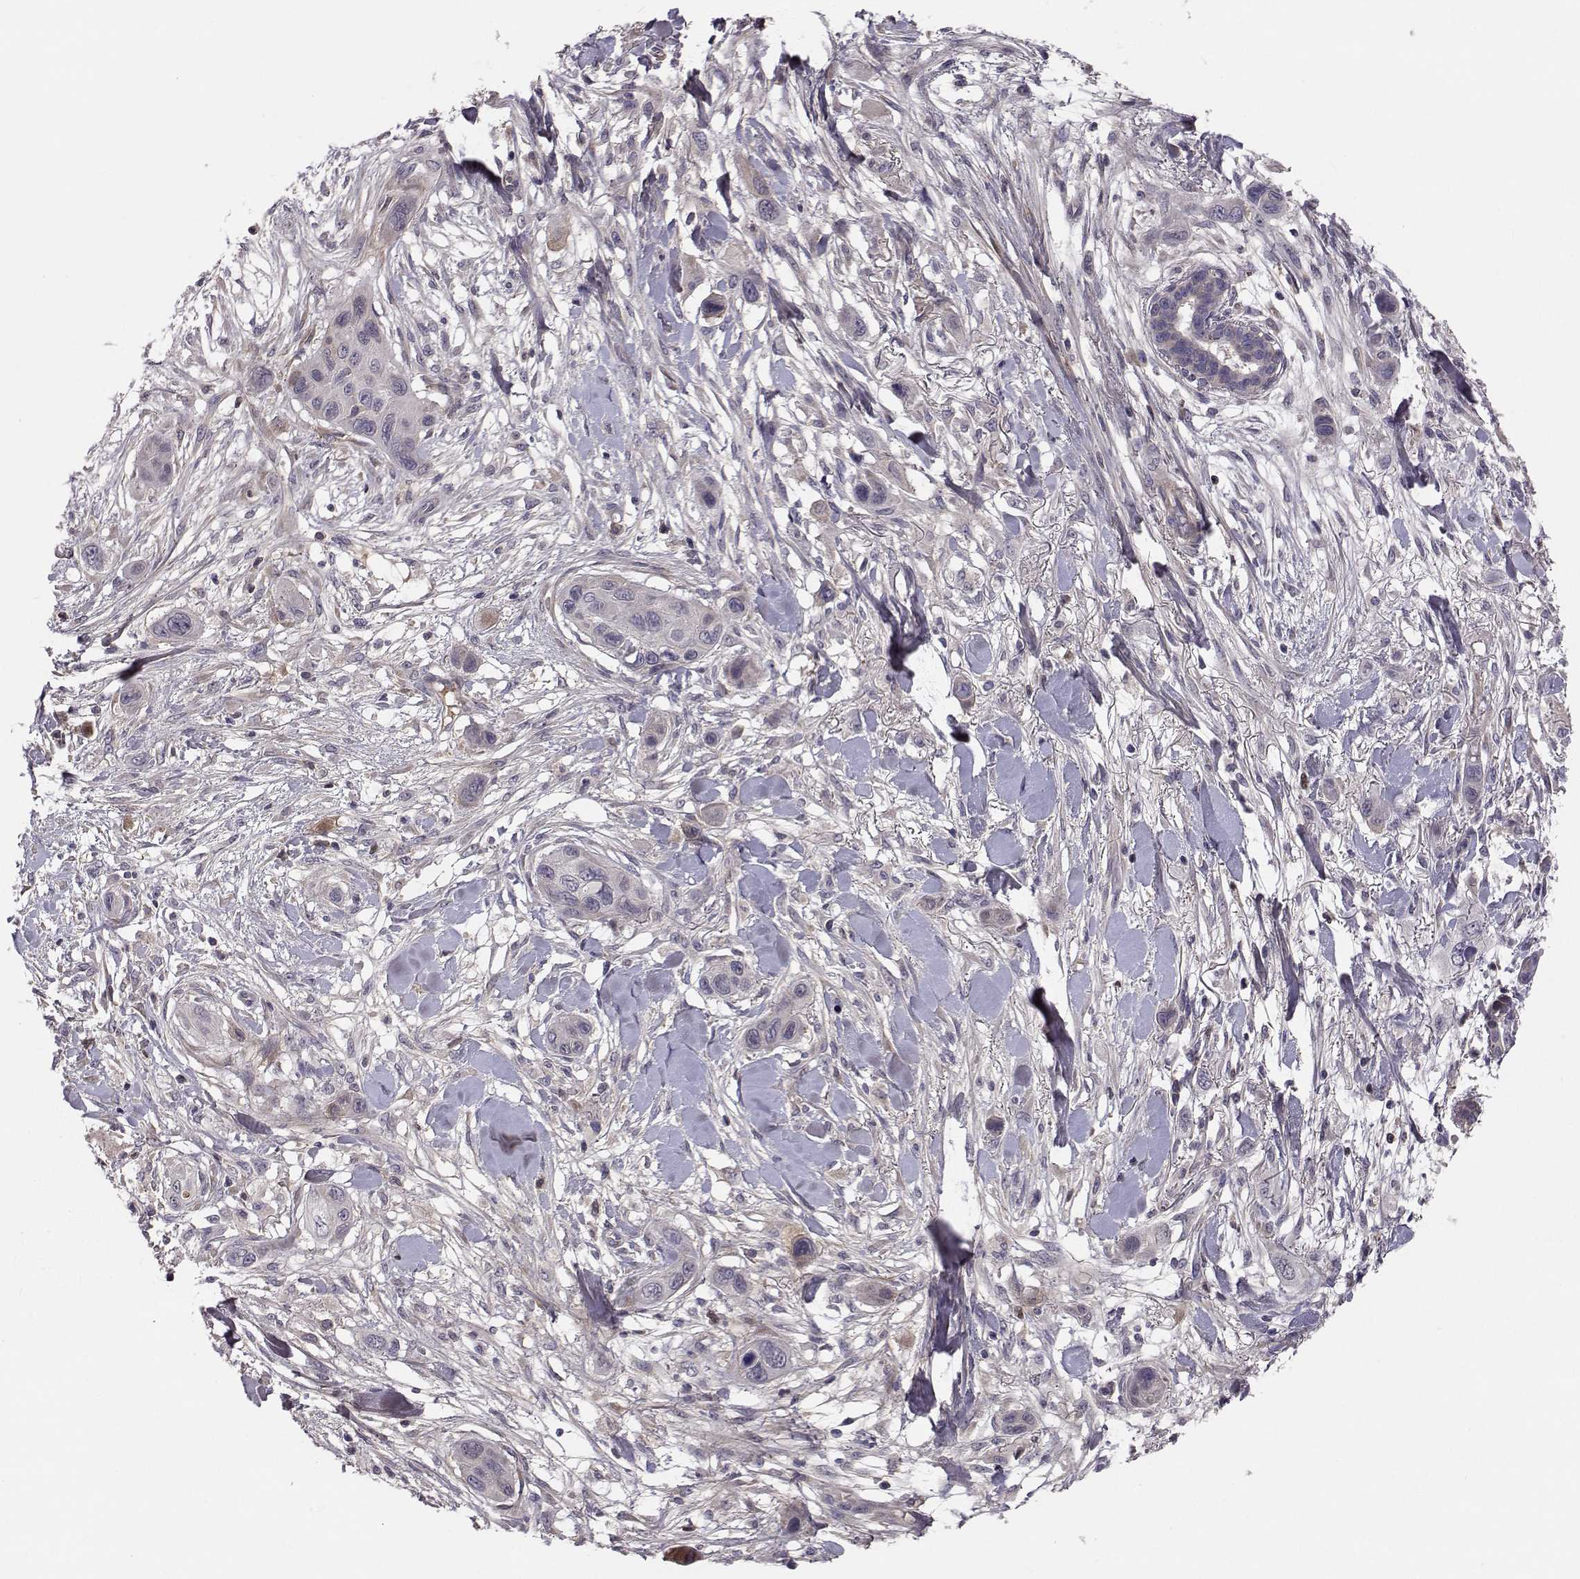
{"staining": {"intensity": "negative", "quantity": "none", "location": "none"}, "tissue": "skin cancer", "cell_type": "Tumor cells", "image_type": "cancer", "snomed": [{"axis": "morphology", "description": "Squamous cell carcinoma, NOS"}, {"axis": "topography", "description": "Skin"}], "caption": "IHC of human skin squamous cell carcinoma reveals no positivity in tumor cells.", "gene": "PEX5L", "patient": {"sex": "male", "age": 79}}